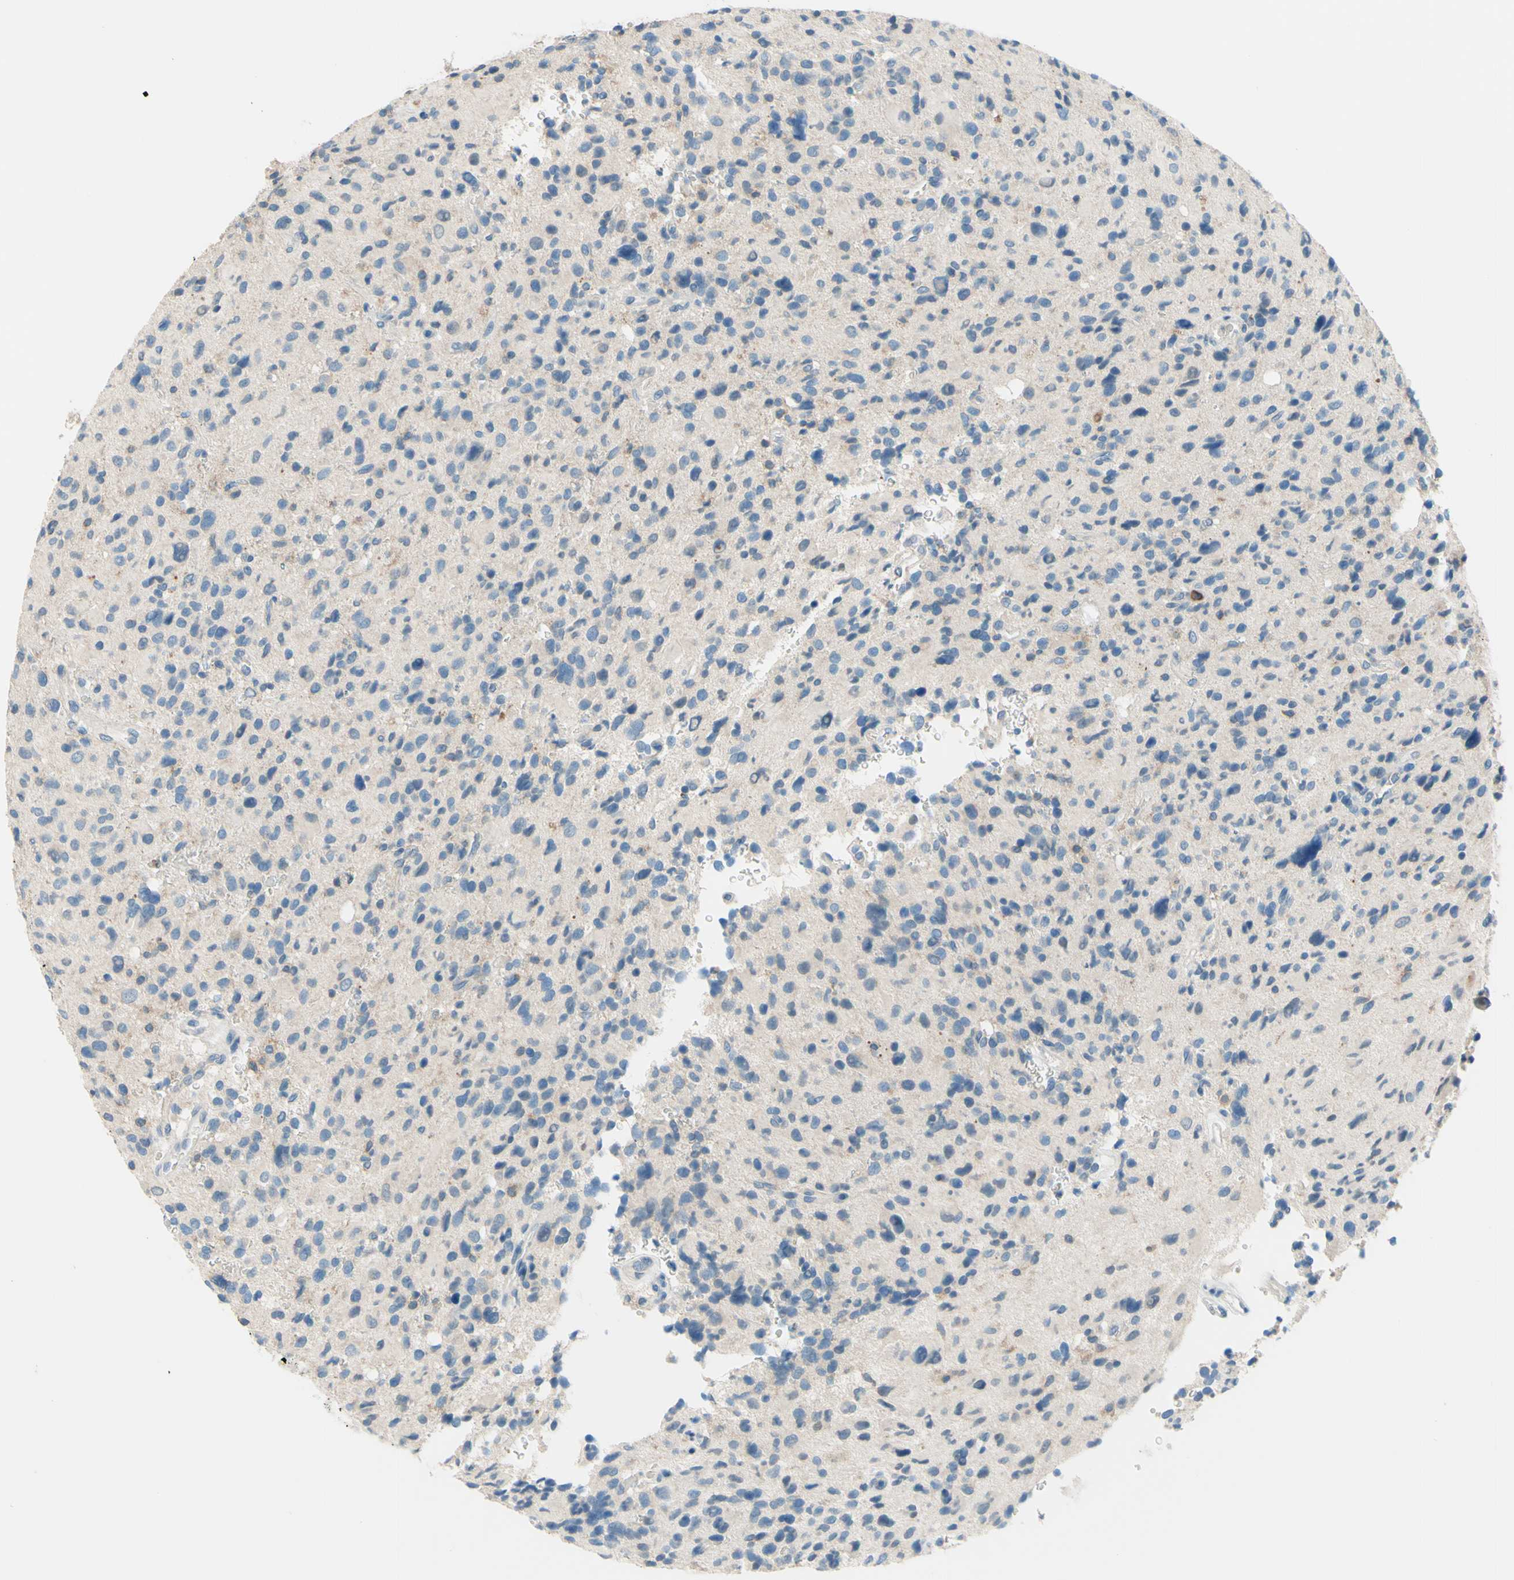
{"staining": {"intensity": "negative", "quantity": "none", "location": "none"}, "tissue": "glioma", "cell_type": "Tumor cells", "image_type": "cancer", "snomed": [{"axis": "morphology", "description": "Glioma, malignant, High grade"}, {"axis": "topography", "description": "Brain"}], "caption": "Tumor cells are negative for protein expression in human glioma.", "gene": "SIGLEC9", "patient": {"sex": "male", "age": 48}}